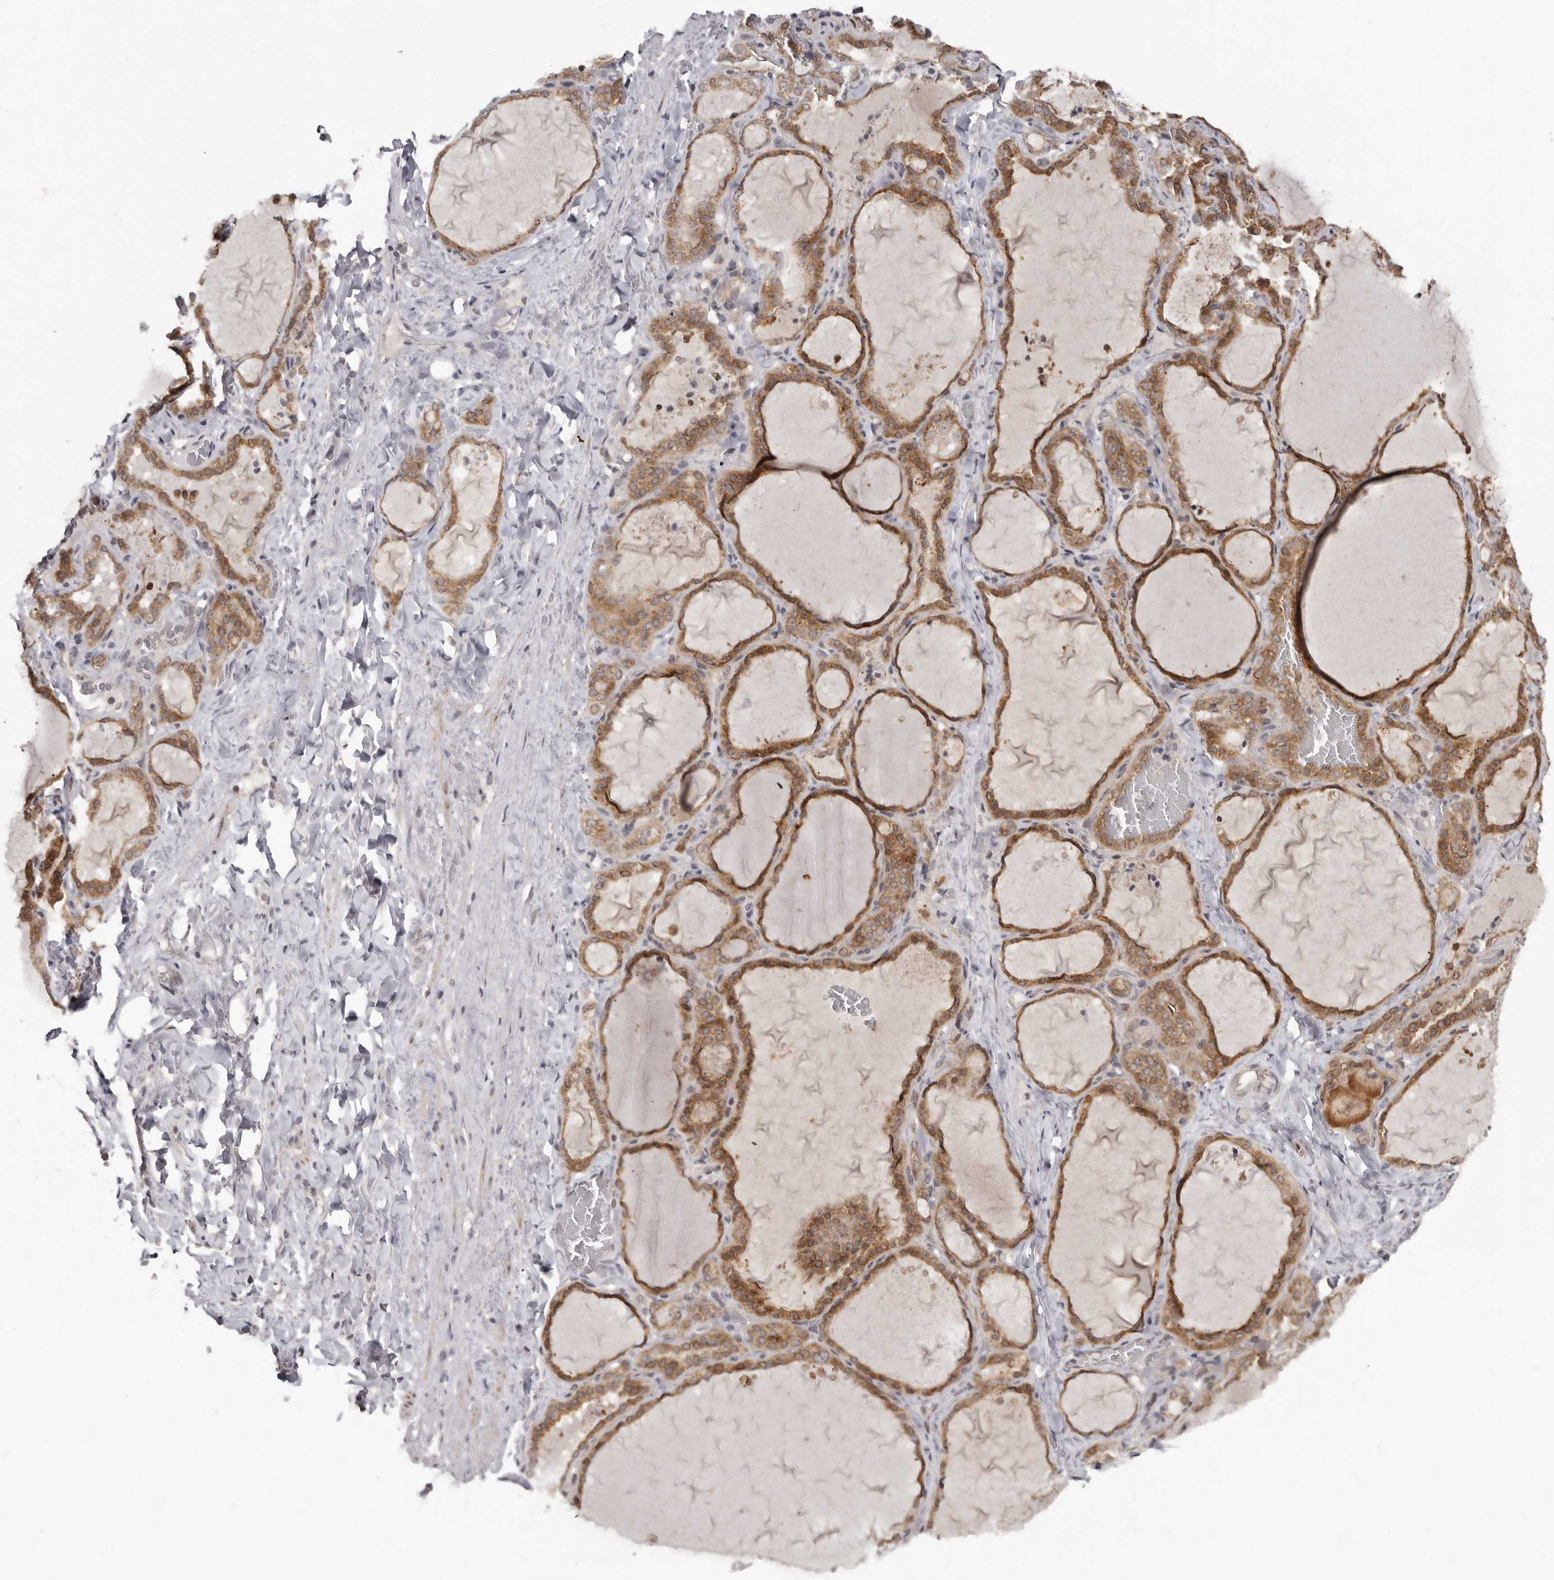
{"staining": {"intensity": "moderate", "quantity": ">75%", "location": "cytoplasmic/membranous"}, "tissue": "thyroid gland", "cell_type": "Glandular cells", "image_type": "normal", "snomed": [{"axis": "morphology", "description": "Normal tissue, NOS"}, {"axis": "topography", "description": "Thyroid gland"}], "caption": "An IHC histopathology image of unremarkable tissue is shown. Protein staining in brown labels moderate cytoplasmic/membranous positivity in thyroid gland within glandular cells.", "gene": "BAD", "patient": {"sex": "female", "age": 22}}